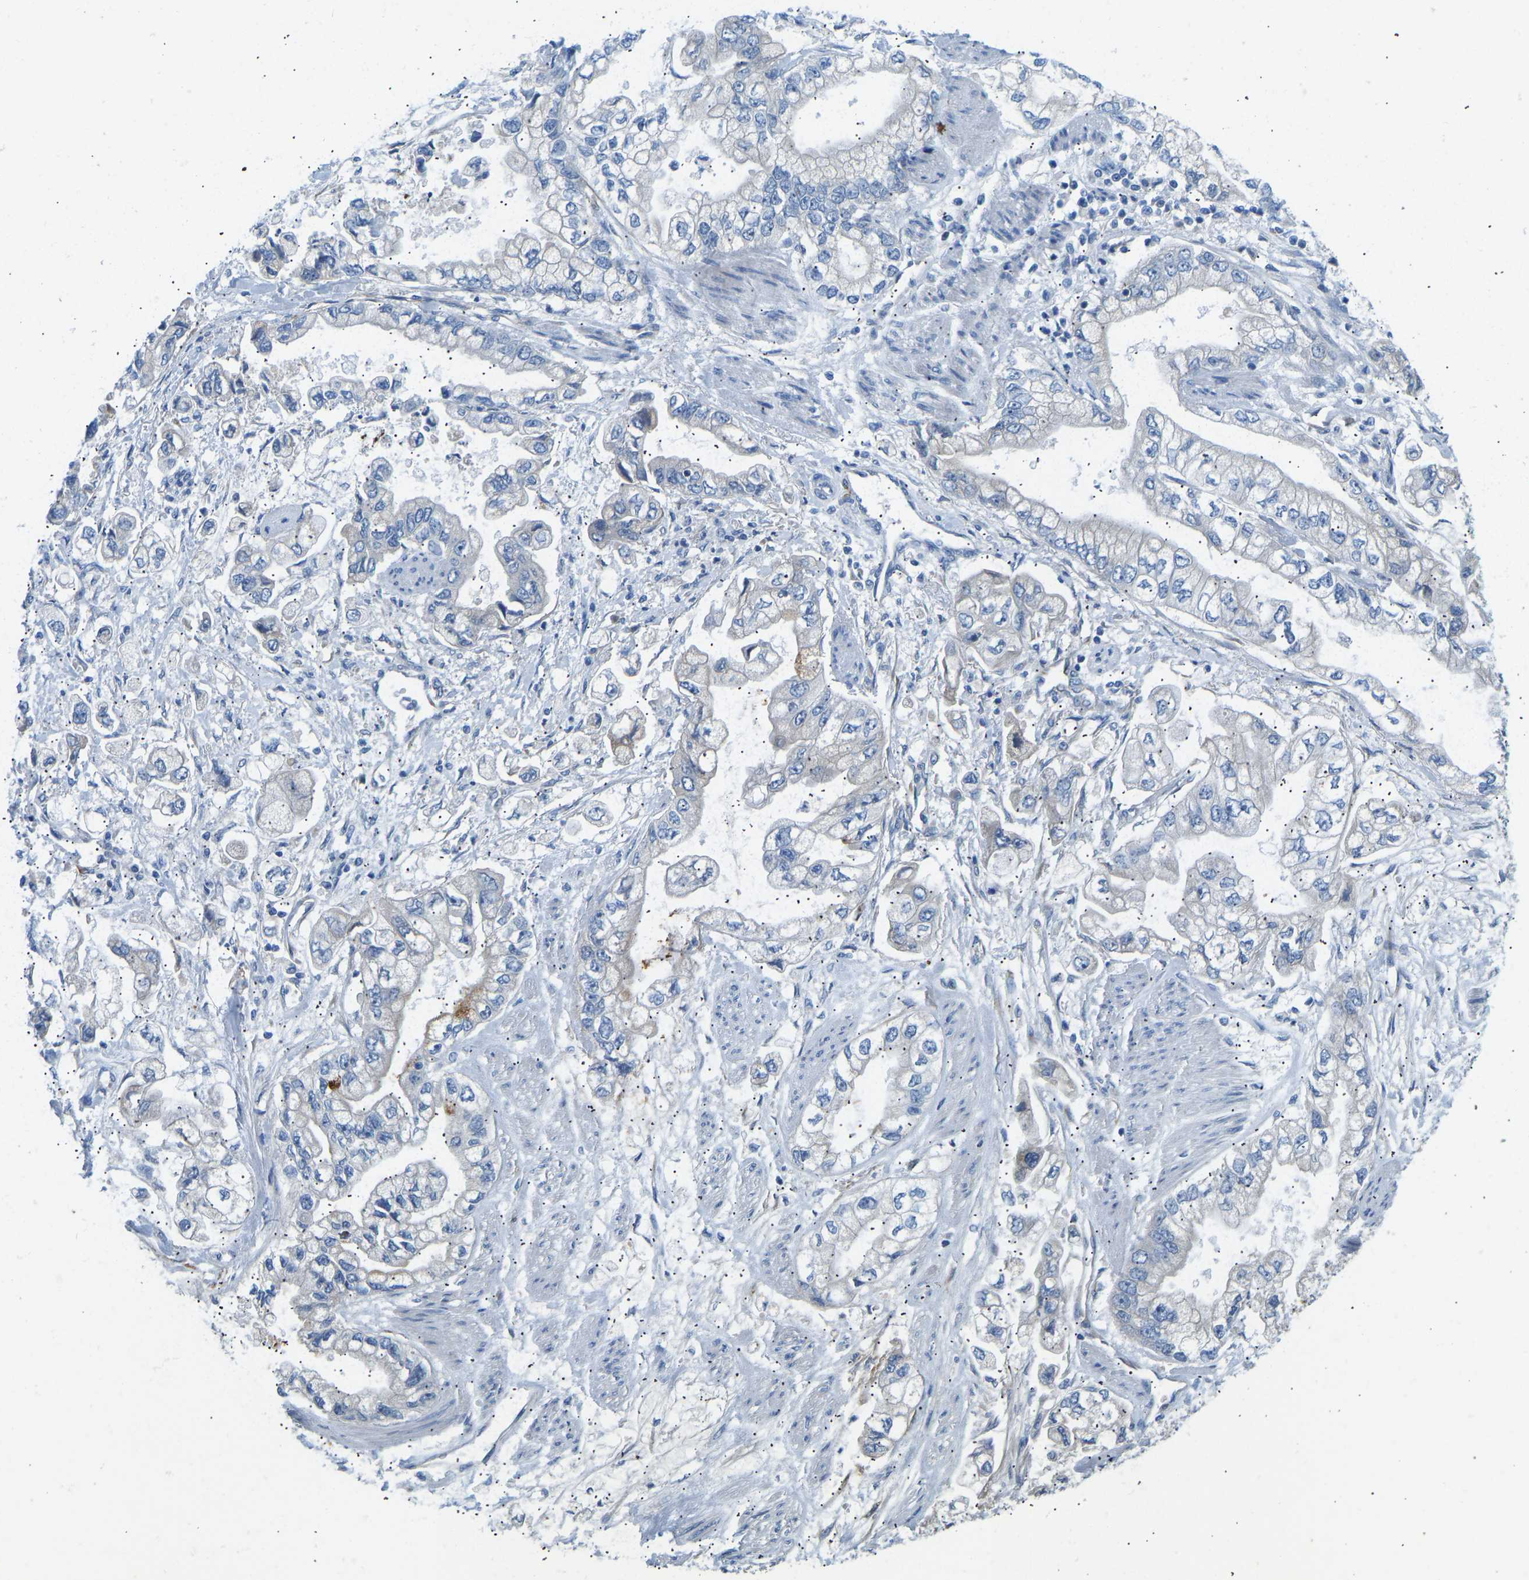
{"staining": {"intensity": "negative", "quantity": "none", "location": "none"}, "tissue": "stomach cancer", "cell_type": "Tumor cells", "image_type": "cancer", "snomed": [{"axis": "morphology", "description": "Normal tissue, NOS"}, {"axis": "morphology", "description": "Adenocarcinoma, NOS"}, {"axis": "topography", "description": "Stomach"}], "caption": "A high-resolution image shows immunohistochemistry staining of stomach cancer, which demonstrates no significant expression in tumor cells.", "gene": "COL15A1", "patient": {"sex": "male", "age": 62}}